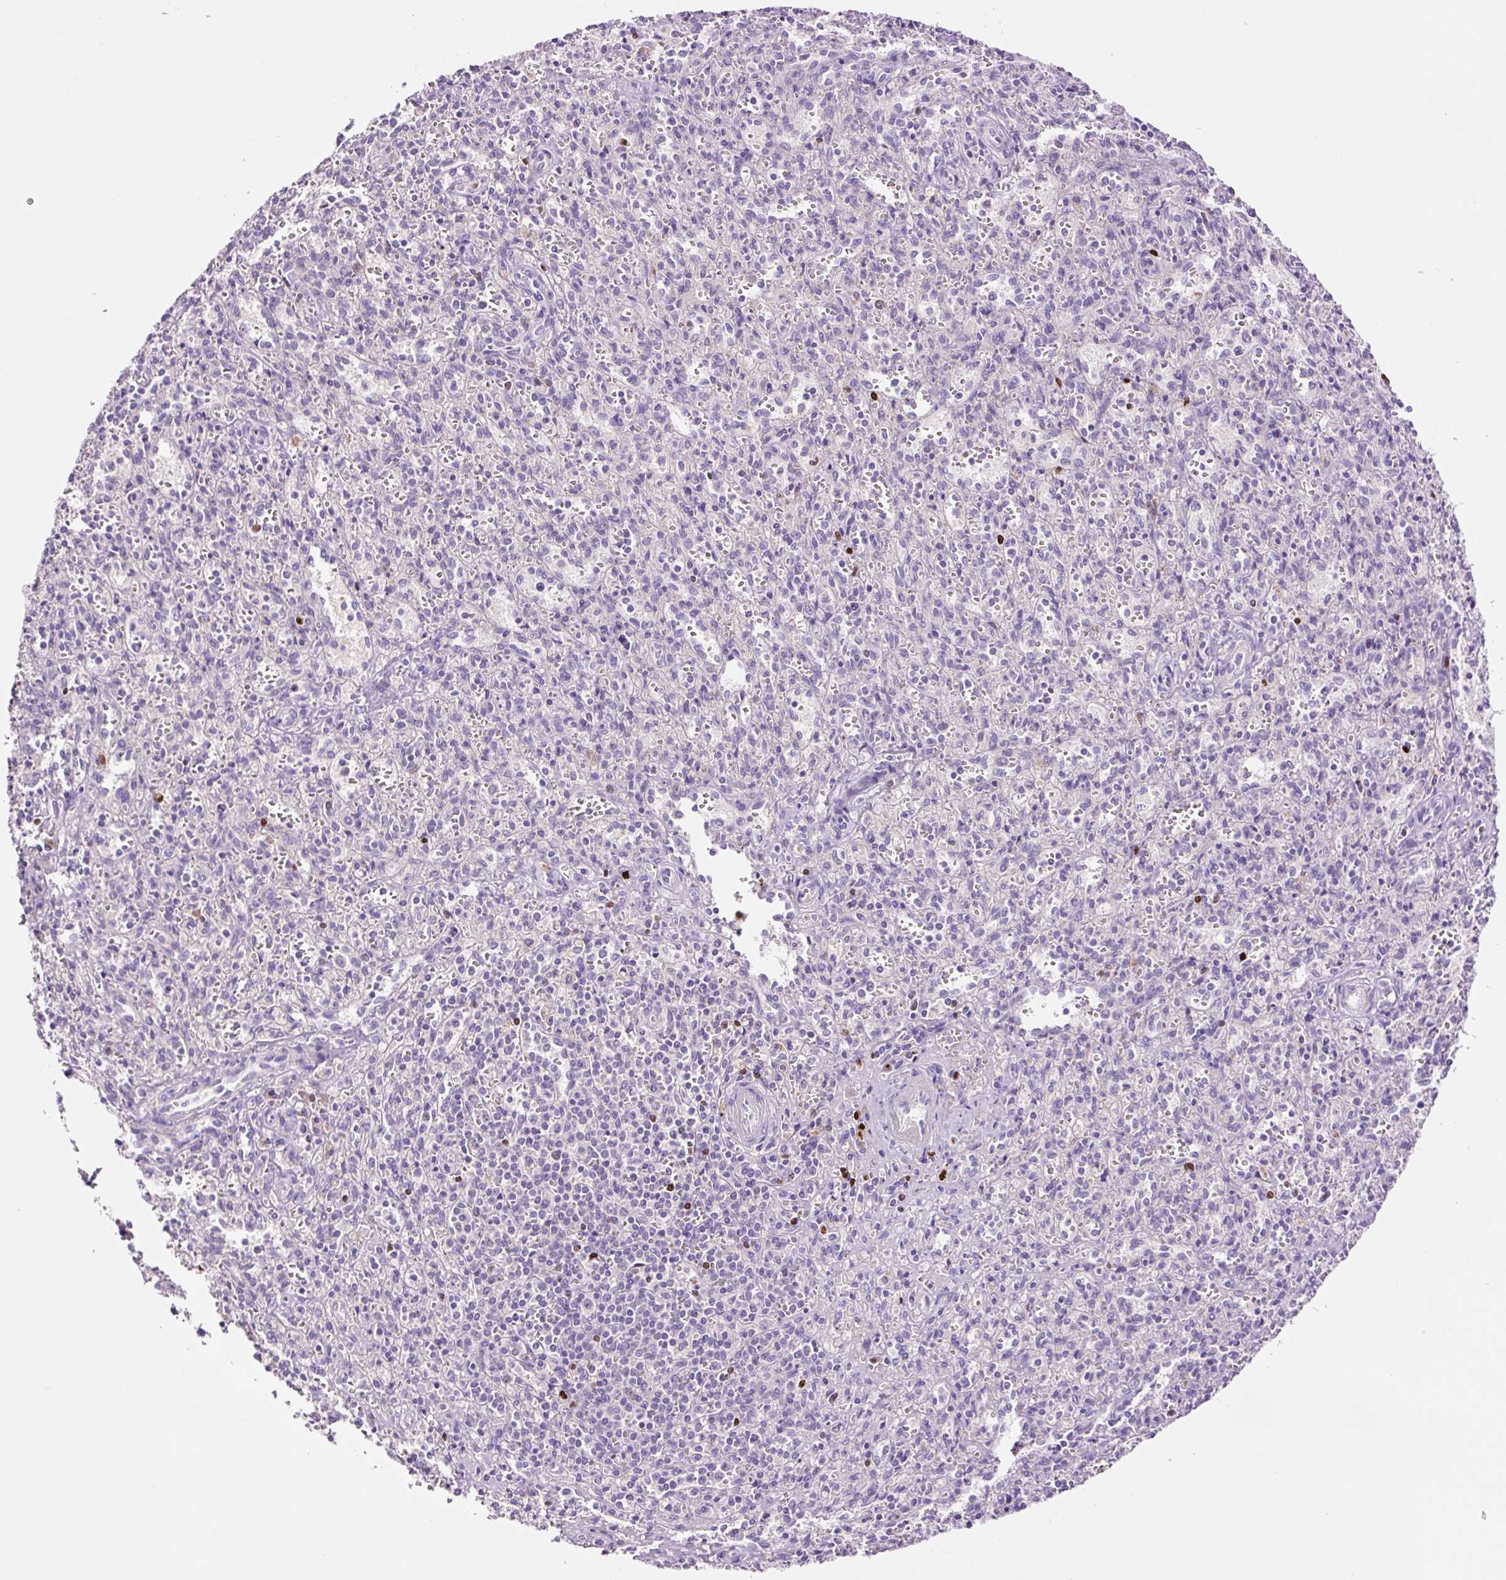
{"staining": {"intensity": "negative", "quantity": "none", "location": "none"}, "tissue": "spleen", "cell_type": "Cells in red pulp", "image_type": "normal", "snomed": [{"axis": "morphology", "description": "Normal tissue, NOS"}, {"axis": "topography", "description": "Spleen"}], "caption": "Immunohistochemistry histopathology image of unremarkable spleen: human spleen stained with DAB (3,3'-diaminobenzidine) shows no significant protein expression in cells in red pulp.", "gene": "DPPA4", "patient": {"sex": "female", "age": 26}}